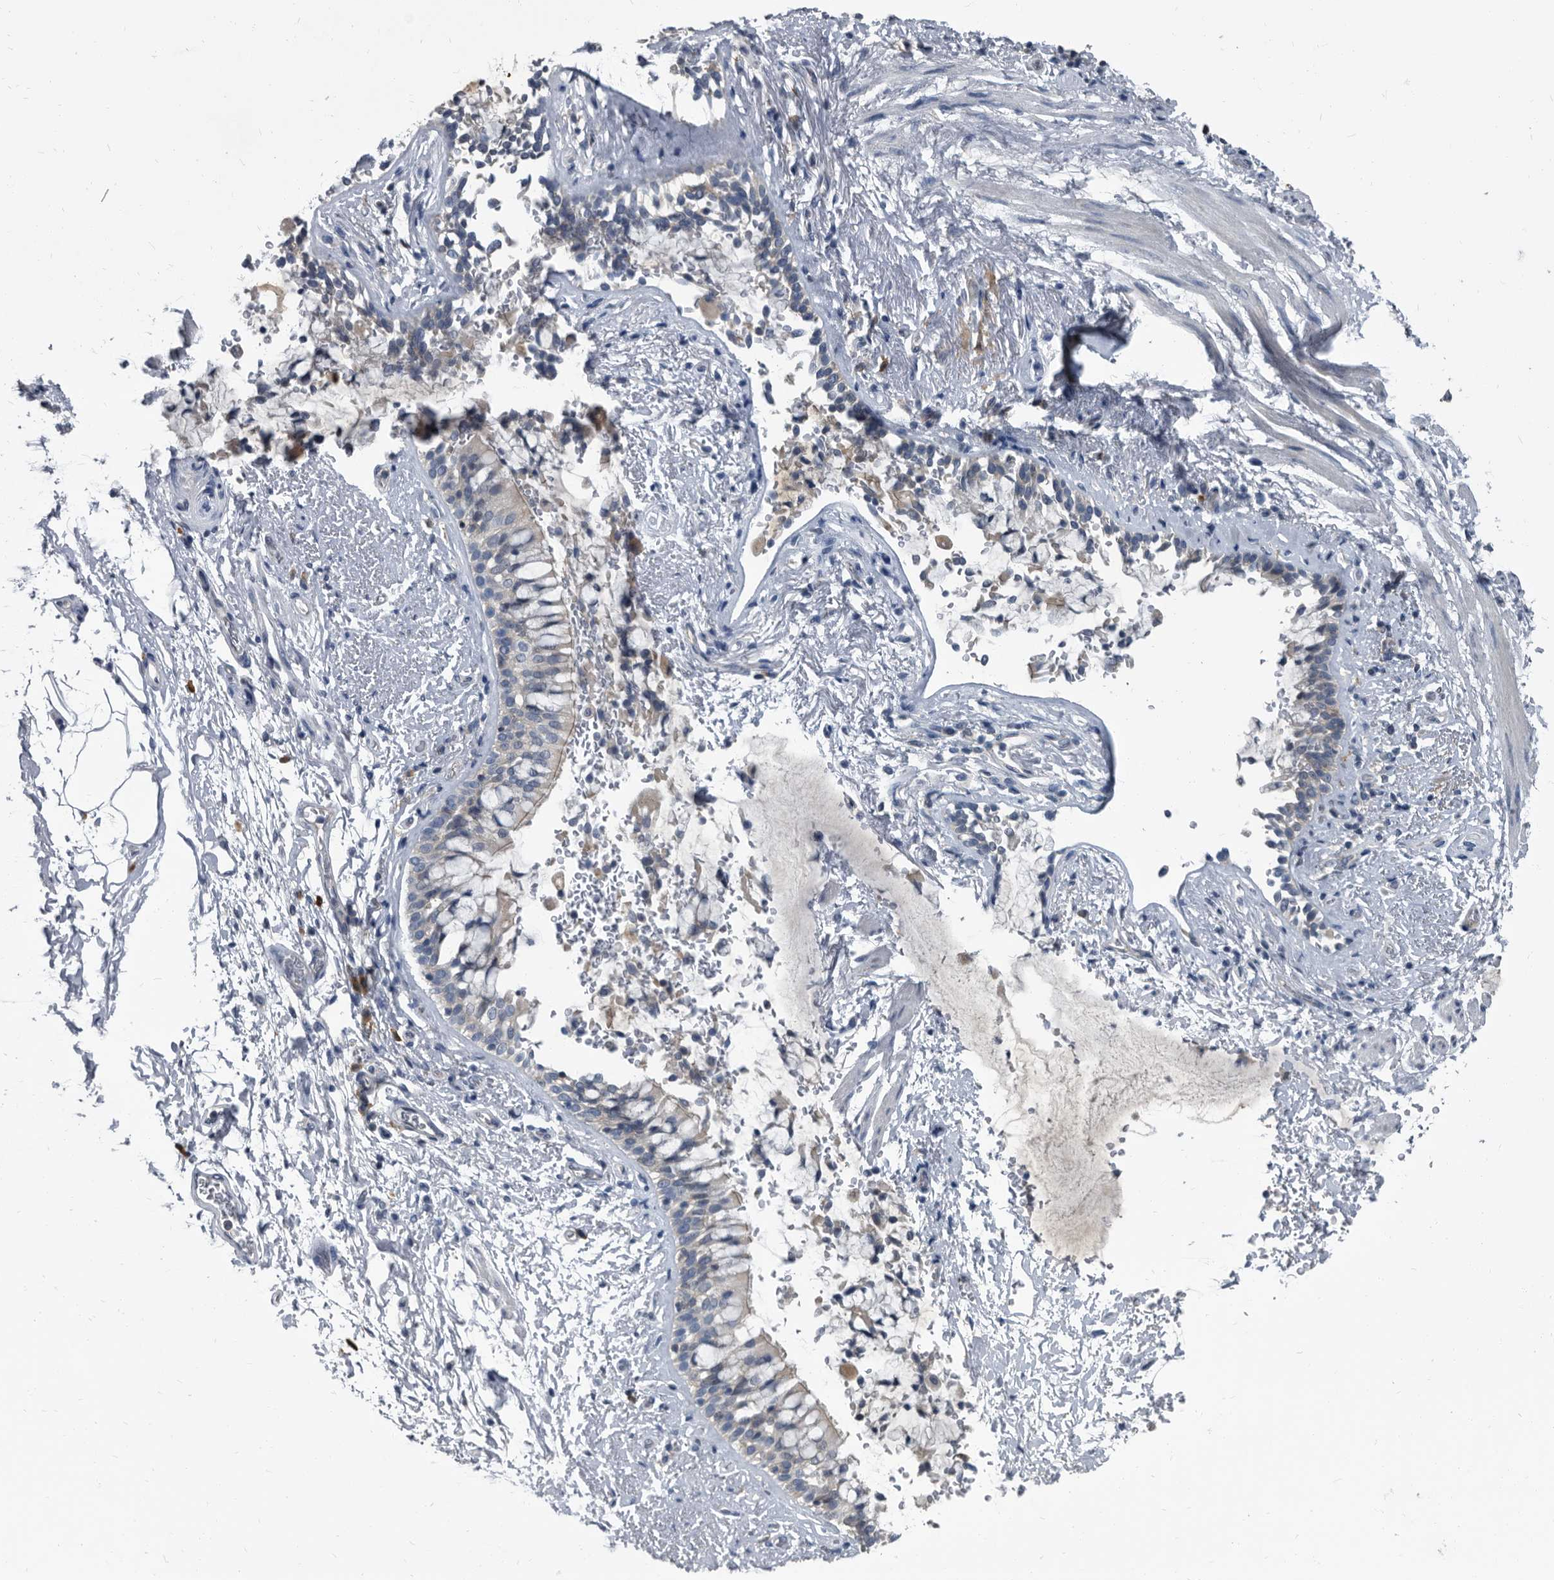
{"staining": {"intensity": "negative", "quantity": "none", "location": "none"}, "tissue": "bronchus", "cell_type": "Respiratory epithelial cells", "image_type": "normal", "snomed": [{"axis": "morphology", "description": "Normal tissue, NOS"}, {"axis": "morphology", "description": "Inflammation, NOS"}, {"axis": "topography", "description": "Cartilage tissue"}, {"axis": "topography", "description": "Bronchus"}, {"axis": "topography", "description": "Lung"}], "caption": "This is an immunohistochemistry histopathology image of normal bronchus. There is no staining in respiratory epithelial cells.", "gene": "CDV3", "patient": {"sex": "female", "age": 64}}